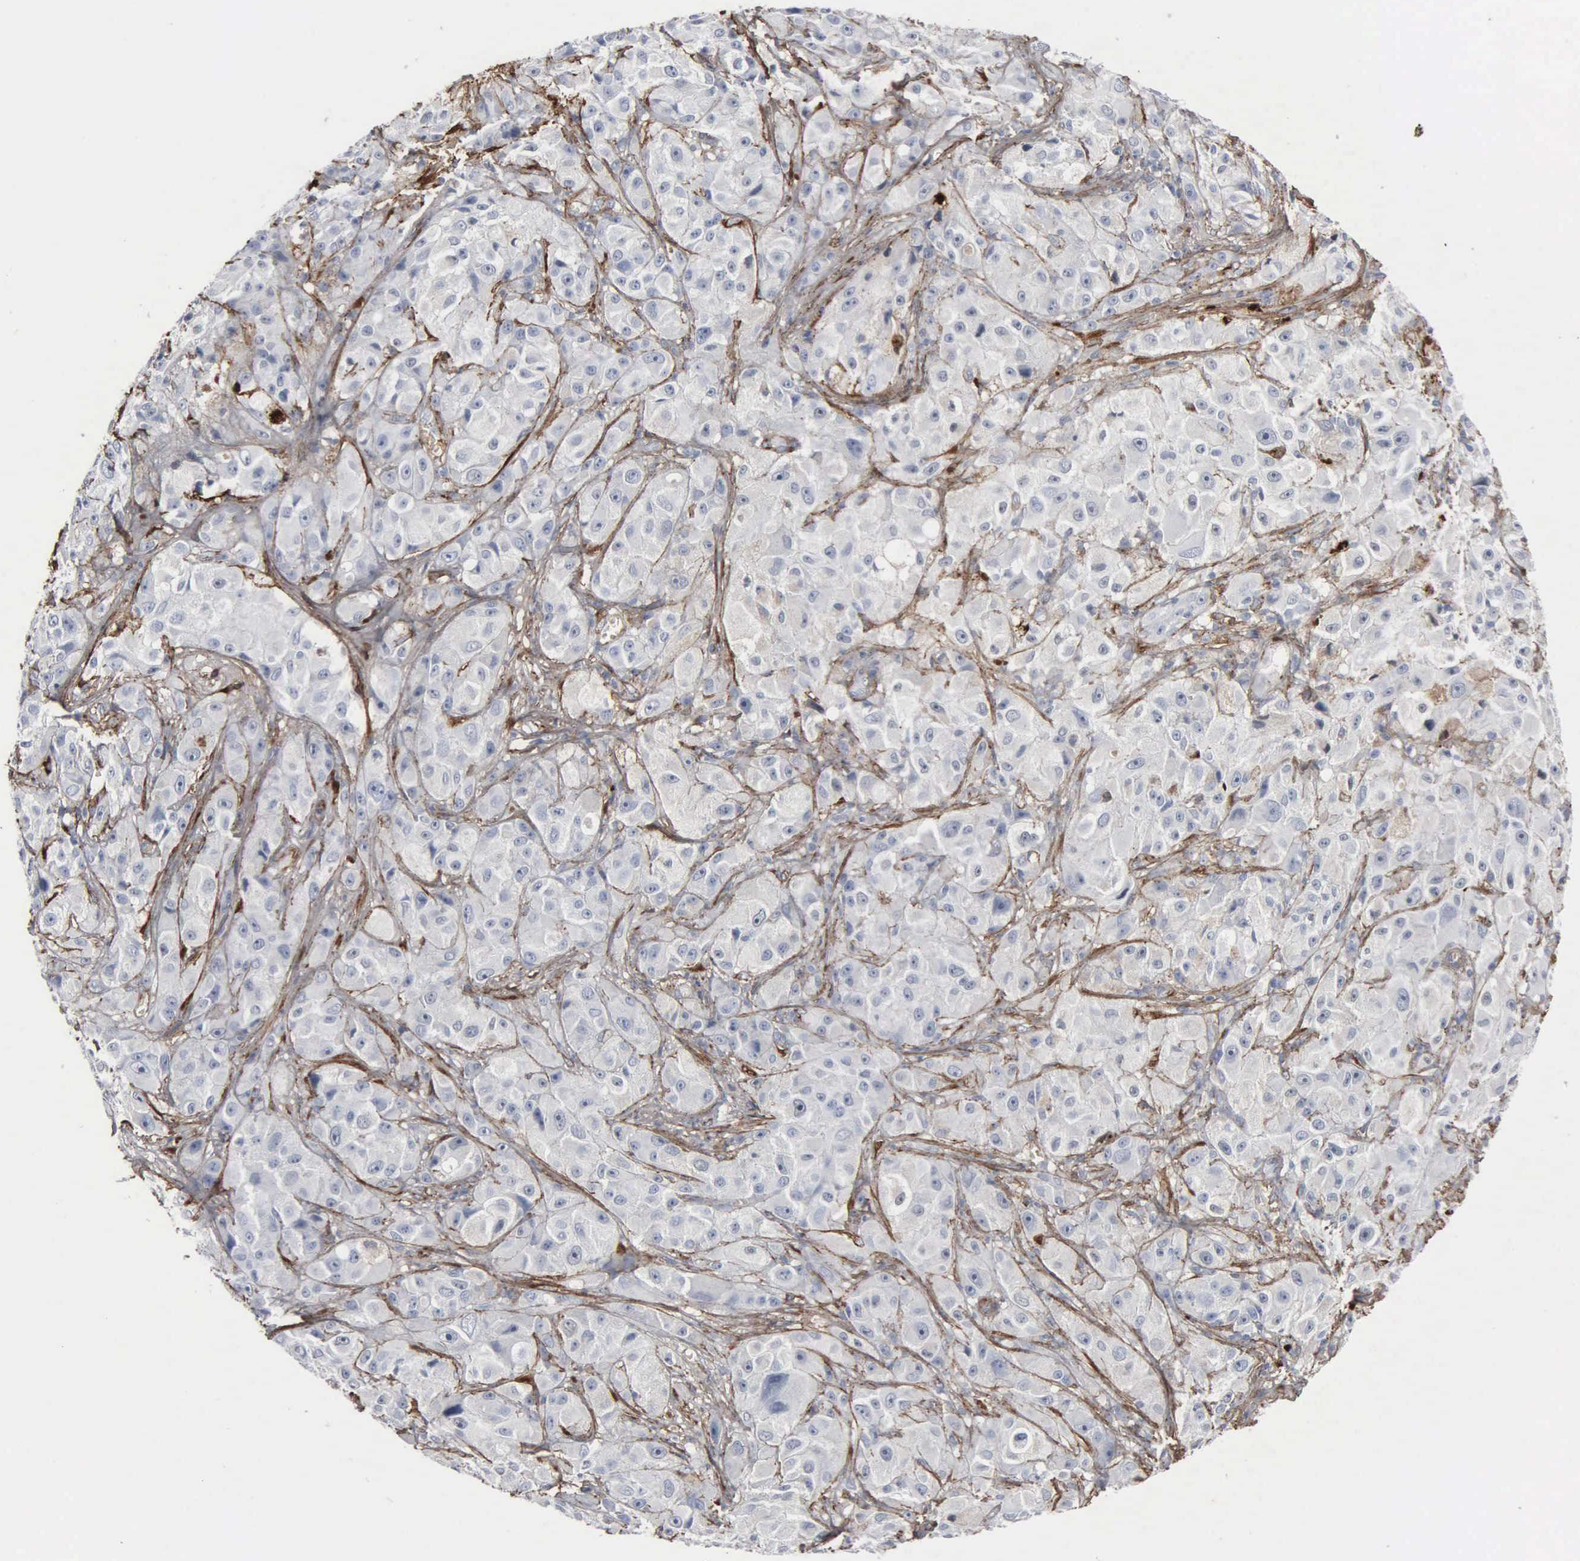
{"staining": {"intensity": "negative", "quantity": "none", "location": "none"}, "tissue": "melanoma", "cell_type": "Tumor cells", "image_type": "cancer", "snomed": [{"axis": "morphology", "description": "Malignant melanoma, NOS"}, {"axis": "topography", "description": "Skin"}], "caption": "Tumor cells are negative for protein expression in human melanoma.", "gene": "FN1", "patient": {"sex": "male", "age": 56}}